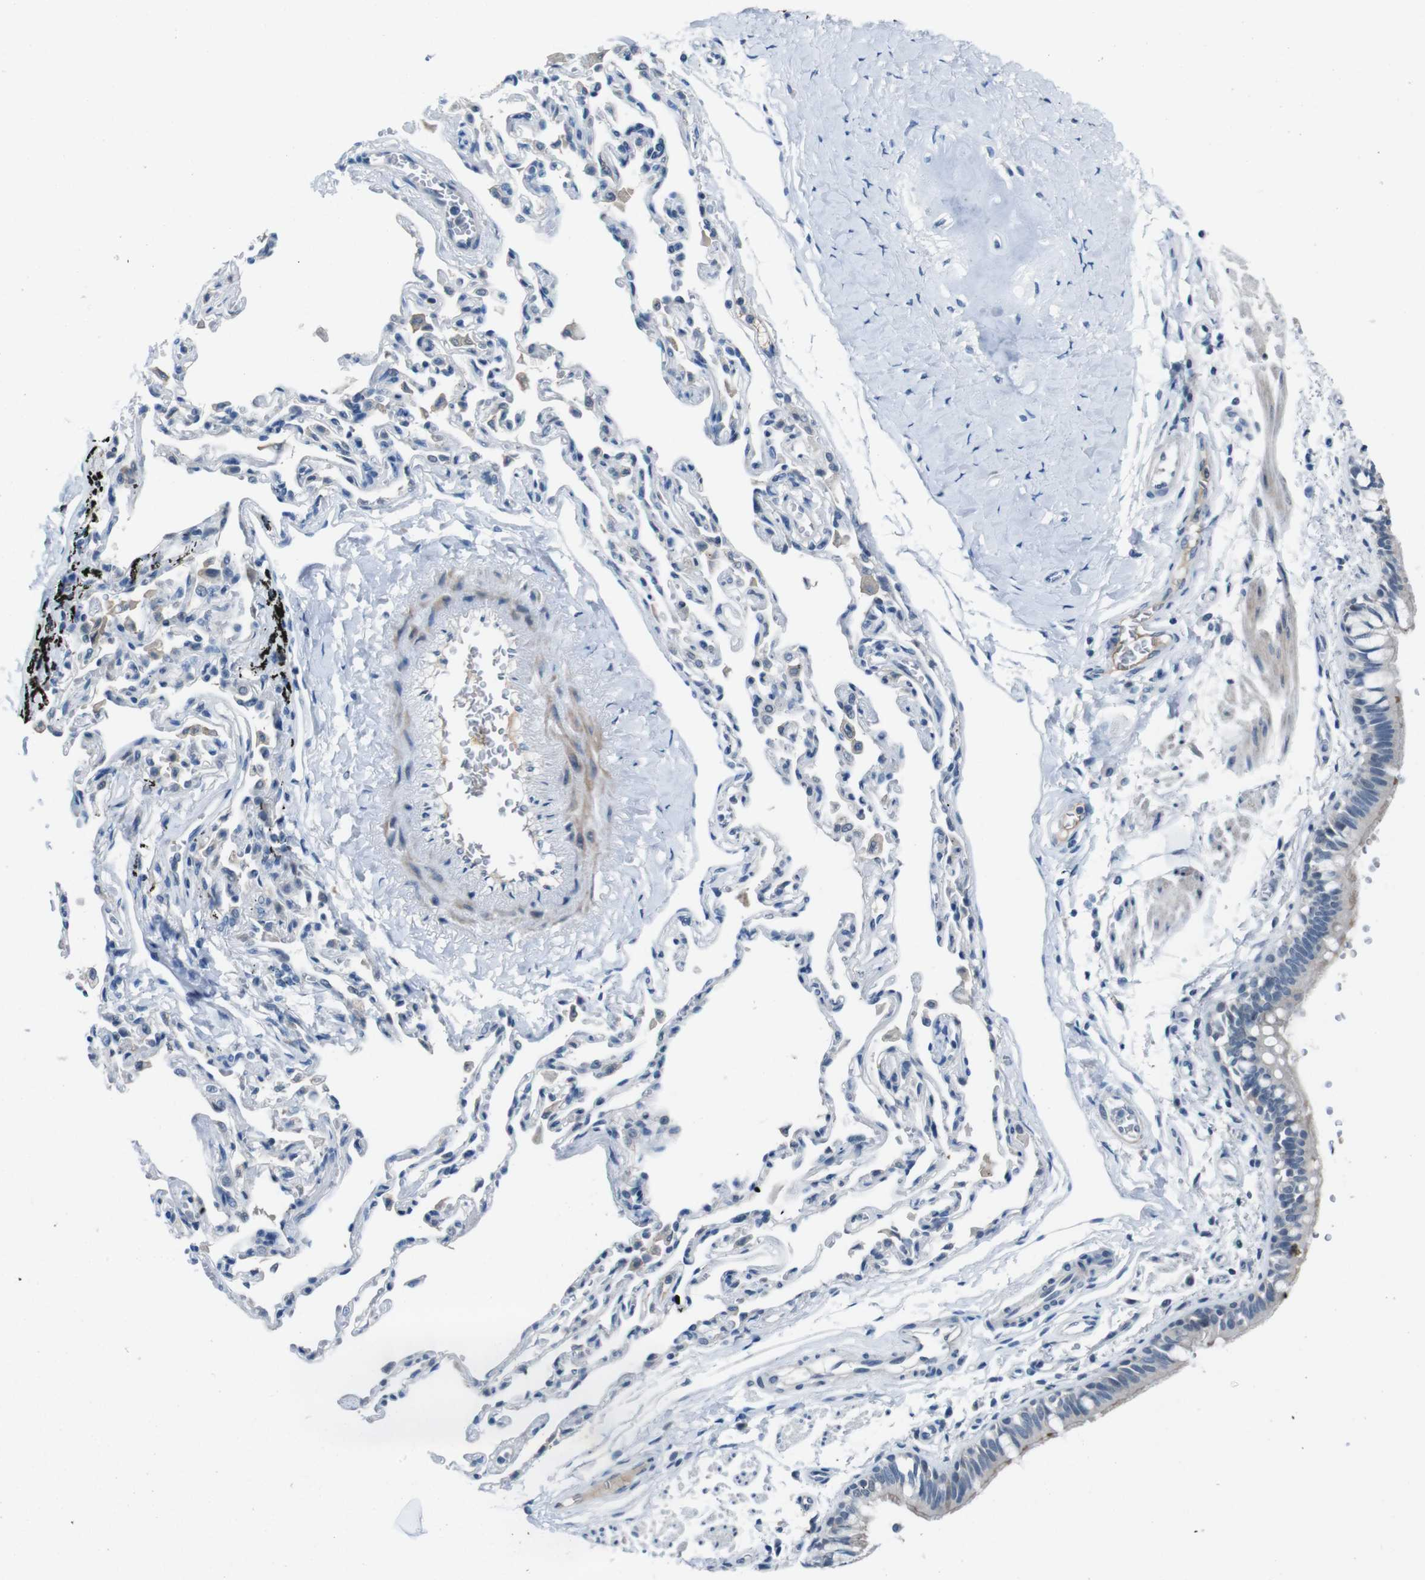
{"staining": {"intensity": "weak", "quantity": "25%-75%", "location": "cytoplasmic/membranous"}, "tissue": "bronchus", "cell_type": "Respiratory epithelial cells", "image_type": "normal", "snomed": [{"axis": "morphology", "description": "Normal tissue, NOS"}, {"axis": "topography", "description": "Bronchus"}, {"axis": "topography", "description": "Lung"}], "caption": "This photomicrograph displays immunohistochemistry (IHC) staining of unremarkable bronchus, with low weak cytoplasmic/membranous expression in about 25%-75% of respiratory epithelial cells.", "gene": "CDHR2", "patient": {"sex": "male", "age": 64}}